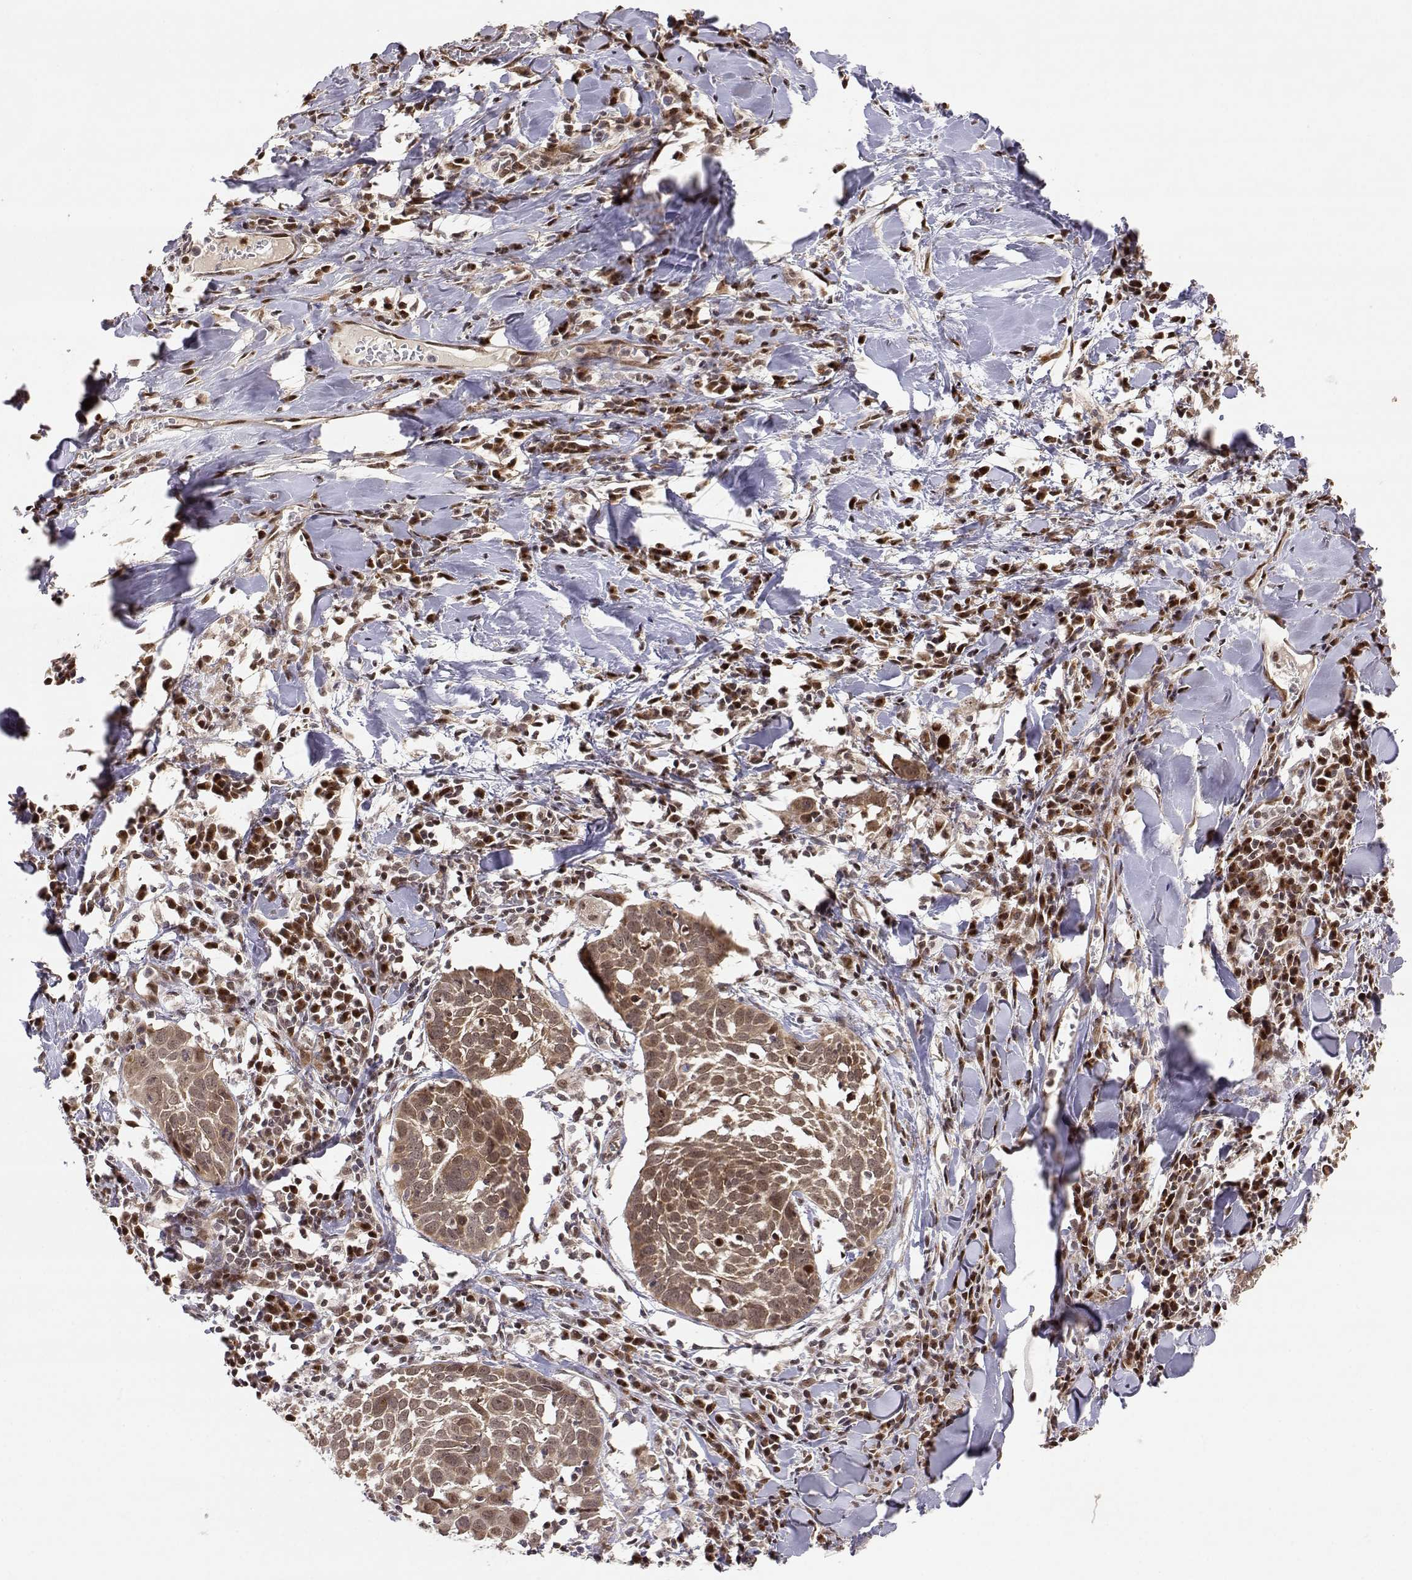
{"staining": {"intensity": "weak", "quantity": ">75%", "location": "cytoplasmic/membranous"}, "tissue": "lung cancer", "cell_type": "Tumor cells", "image_type": "cancer", "snomed": [{"axis": "morphology", "description": "Squamous cell carcinoma, NOS"}, {"axis": "topography", "description": "Lung"}], "caption": "Immunohistochemistry (DAB) staining of squamous cell carcinoma (lung) shows weak cytoplasmic/membranous protein positivity in approximately >75% of tumor cells. The protein is stained brown, and the nuclei are stained in blue (DAB (3,3'-diaminobenzidine) IHC with brightfield microscopy, high magnification).", "gene": "BRCA1", "patient": {"sex": "male", "age": 57}}